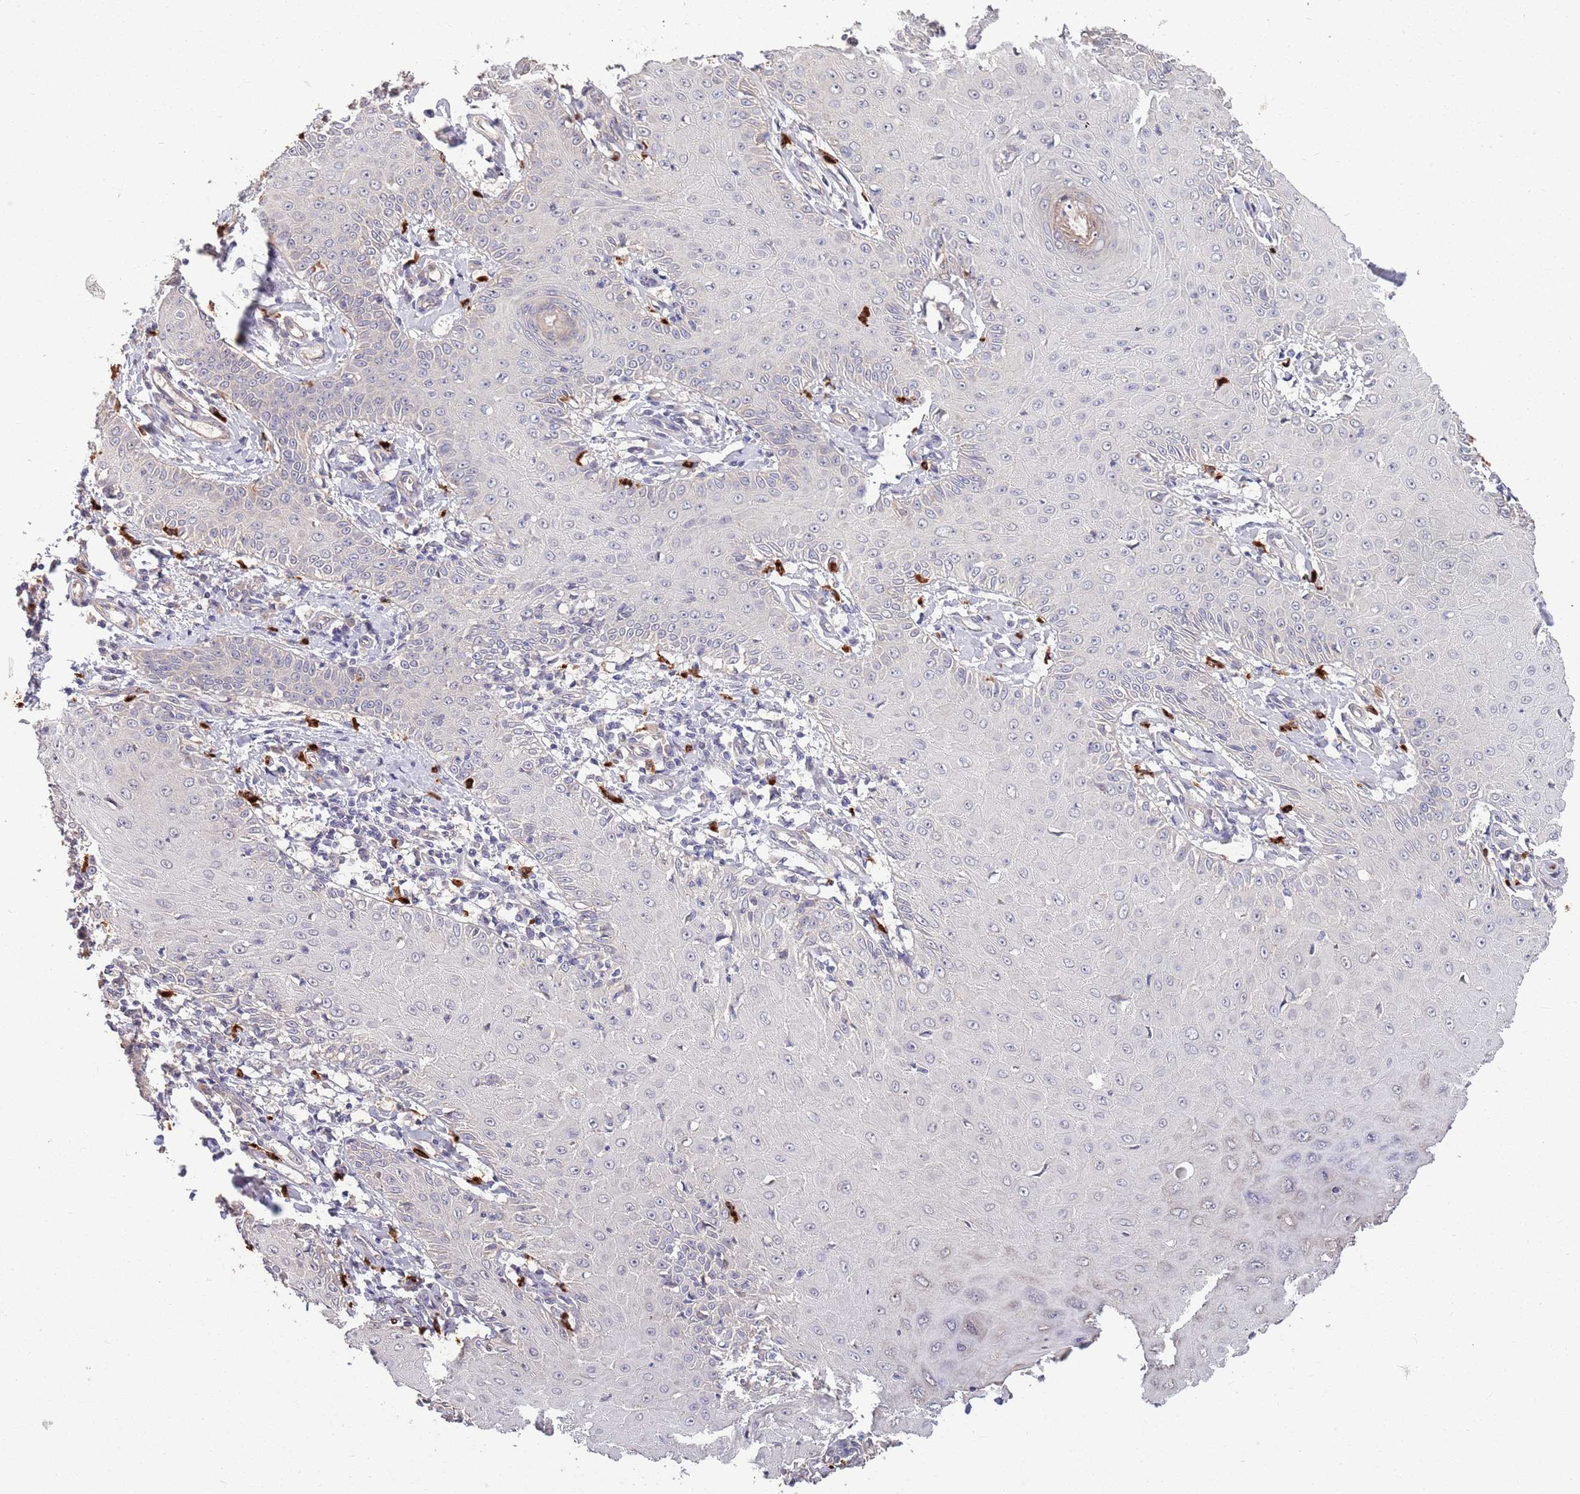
{"staining": {"intensity": "negative", "quantity": "none", "location": "none"}, "tissue": "skin cancer", "cell_type": "Tumor cells", "image_type": "cancer", "snomed": [{"axis": "morphology", "description": "Squamous cell carcinoma, NOS"}, {"axis": "topography", "description": "Skin"}], "caption": "This is an immunohistochemistry (IHC) photomicrograph of human squamous cell carcinoma (skin). There is no staining in tumor cells.", "gene": "MARVELD2", "patient": {"sex": "male", "age": 70}}